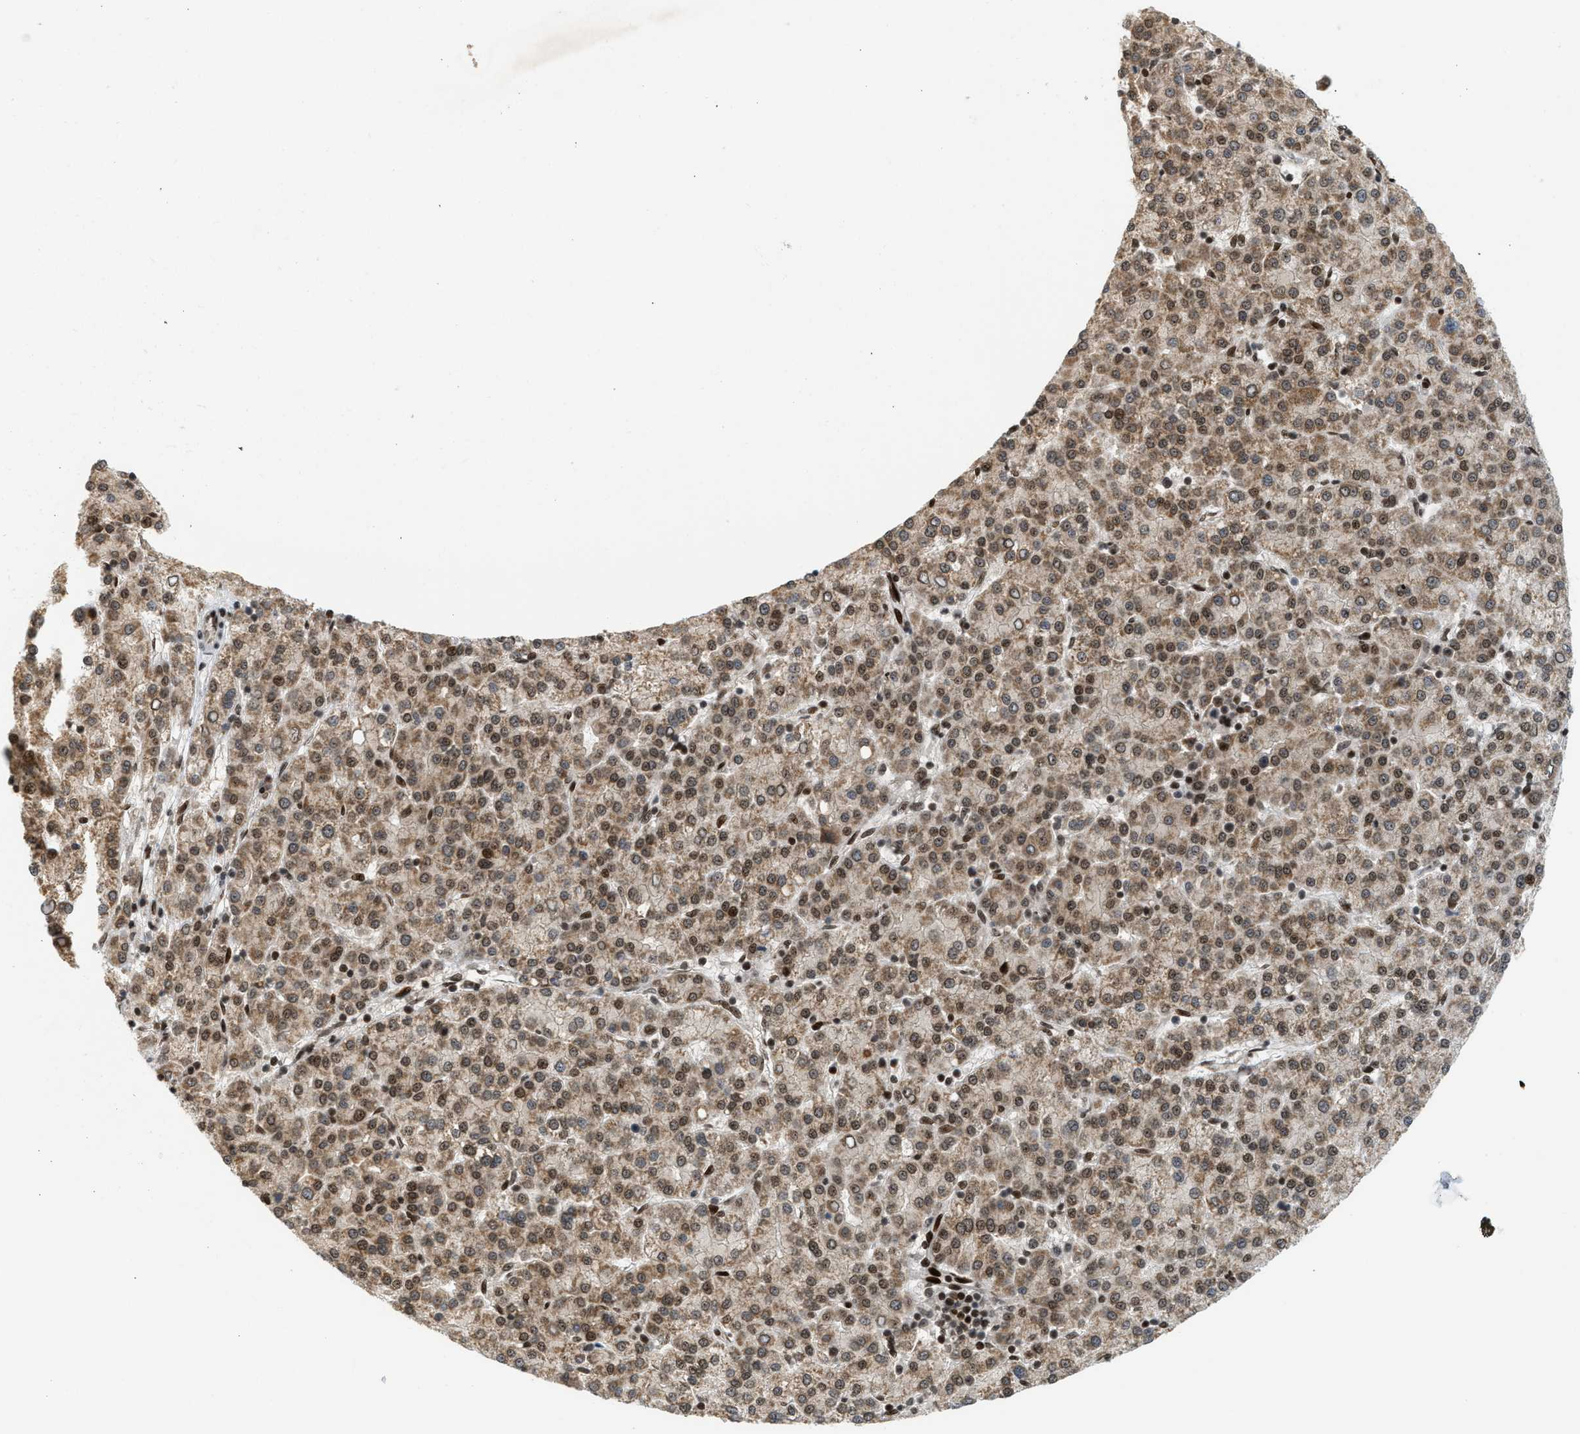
{"staining": {"intensity": "moderate", "quantity": ">75%", "location": "cytoplasmic/membranous,nuclear"}, "tissue": "liver cancer", "cell_type": "Tumor cells", "image_type": "cancer", "snomed": [{"axis": "morphology", "description": "Carcinoma, Hepatocellular, NOS"}, {"axis": "topography", "description": "Liver"}], "caption": "Brown immunohistochemical staining in human hepatocellular carcinoma (liver) displays moderate cytoplasmic/membranous and nuclear staining in approximately >75% of tumor cells.", "gene": "ZNF22", "patient": {"sex": "female", "age": 58}}